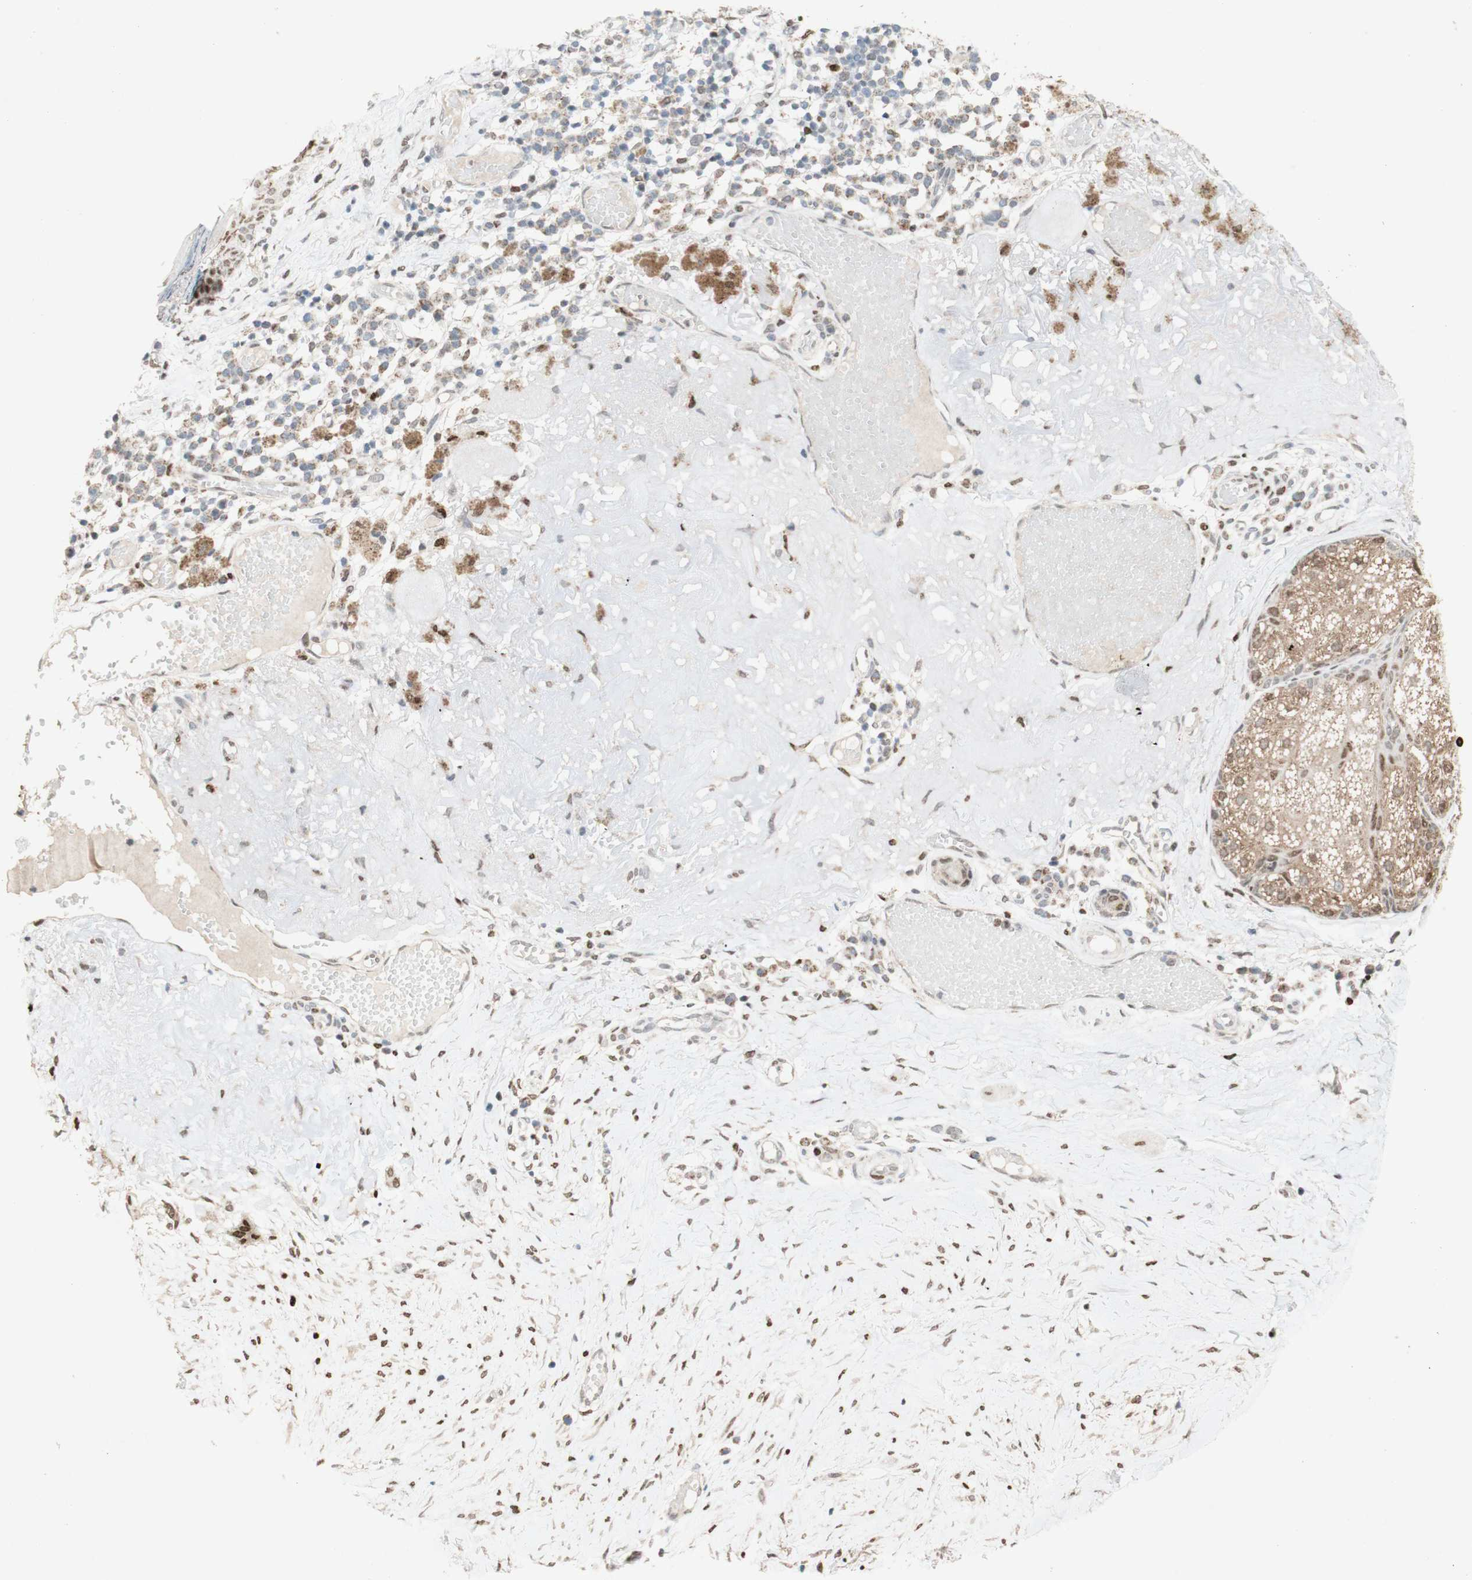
{"staining": {"intensity": "weak", "quantity": "25%-75%", "location": "cytoplasmic/membranous"}, "tissue": "melanoma", "cell_type": "Tumor cells", "image_type": "cancer", "snomed": [{"axis": "morphology", "description": "Malignant melanoma in situ"}, {"axis": "morphology", "description": "Malignant melanoma, NOS"}, {"axis": "topography", "description": "Skin"}], "caption": "Melanoma stained with DAB immunohistochemistry (IHC) shows low levels of weak cytoplasmic/membranous positivity in approximately 25%-75% of tumor cells. Using DAB (brown) and hematoxylin (blue) stains, captured at high magnification using brightfield microscopy.", "gene": "DNMT3A", "patient": {"sex": "female", "age": 88}}